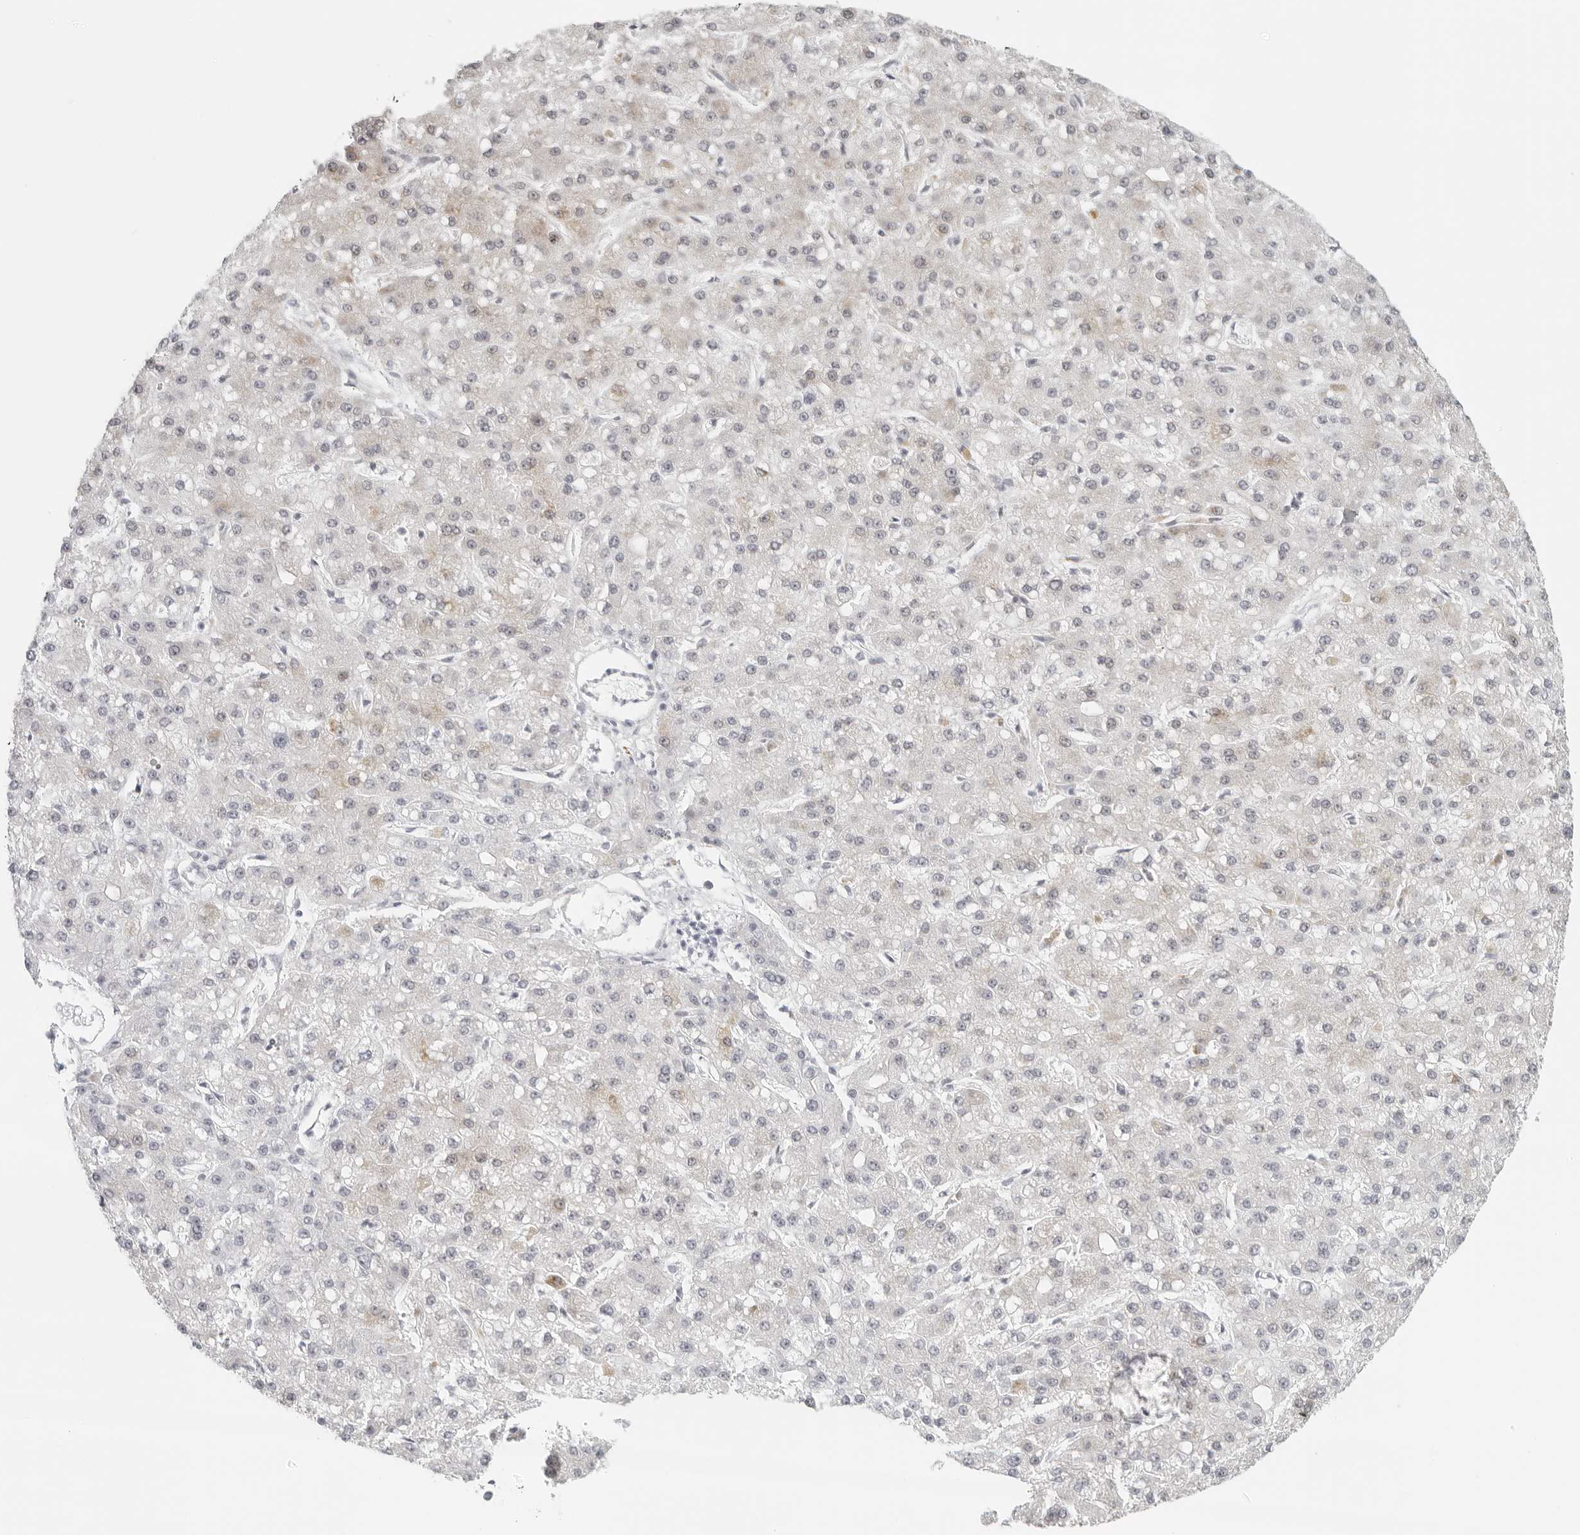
{"staining": {"intensity": "moderate", "quantity": "<25%", "location": "cytoplasmic/membranous"}, "tissue": "liver cancer", "cell_type": "Tumor cells", "image_type": "cancer", "snomed": [{"axis": "morphology", "description": "Carcinoma, Hepatocellular, NOS"}, {"axis": "topography", "description": "Liver"}], "caption": "IHC of liver cancer exhibits low levels of moderate cytoplasmic/membranous expression in about <25% of tumor cells.", "gene": "RPS6KC1", "patient": {"sex": "male", "age": 67}}